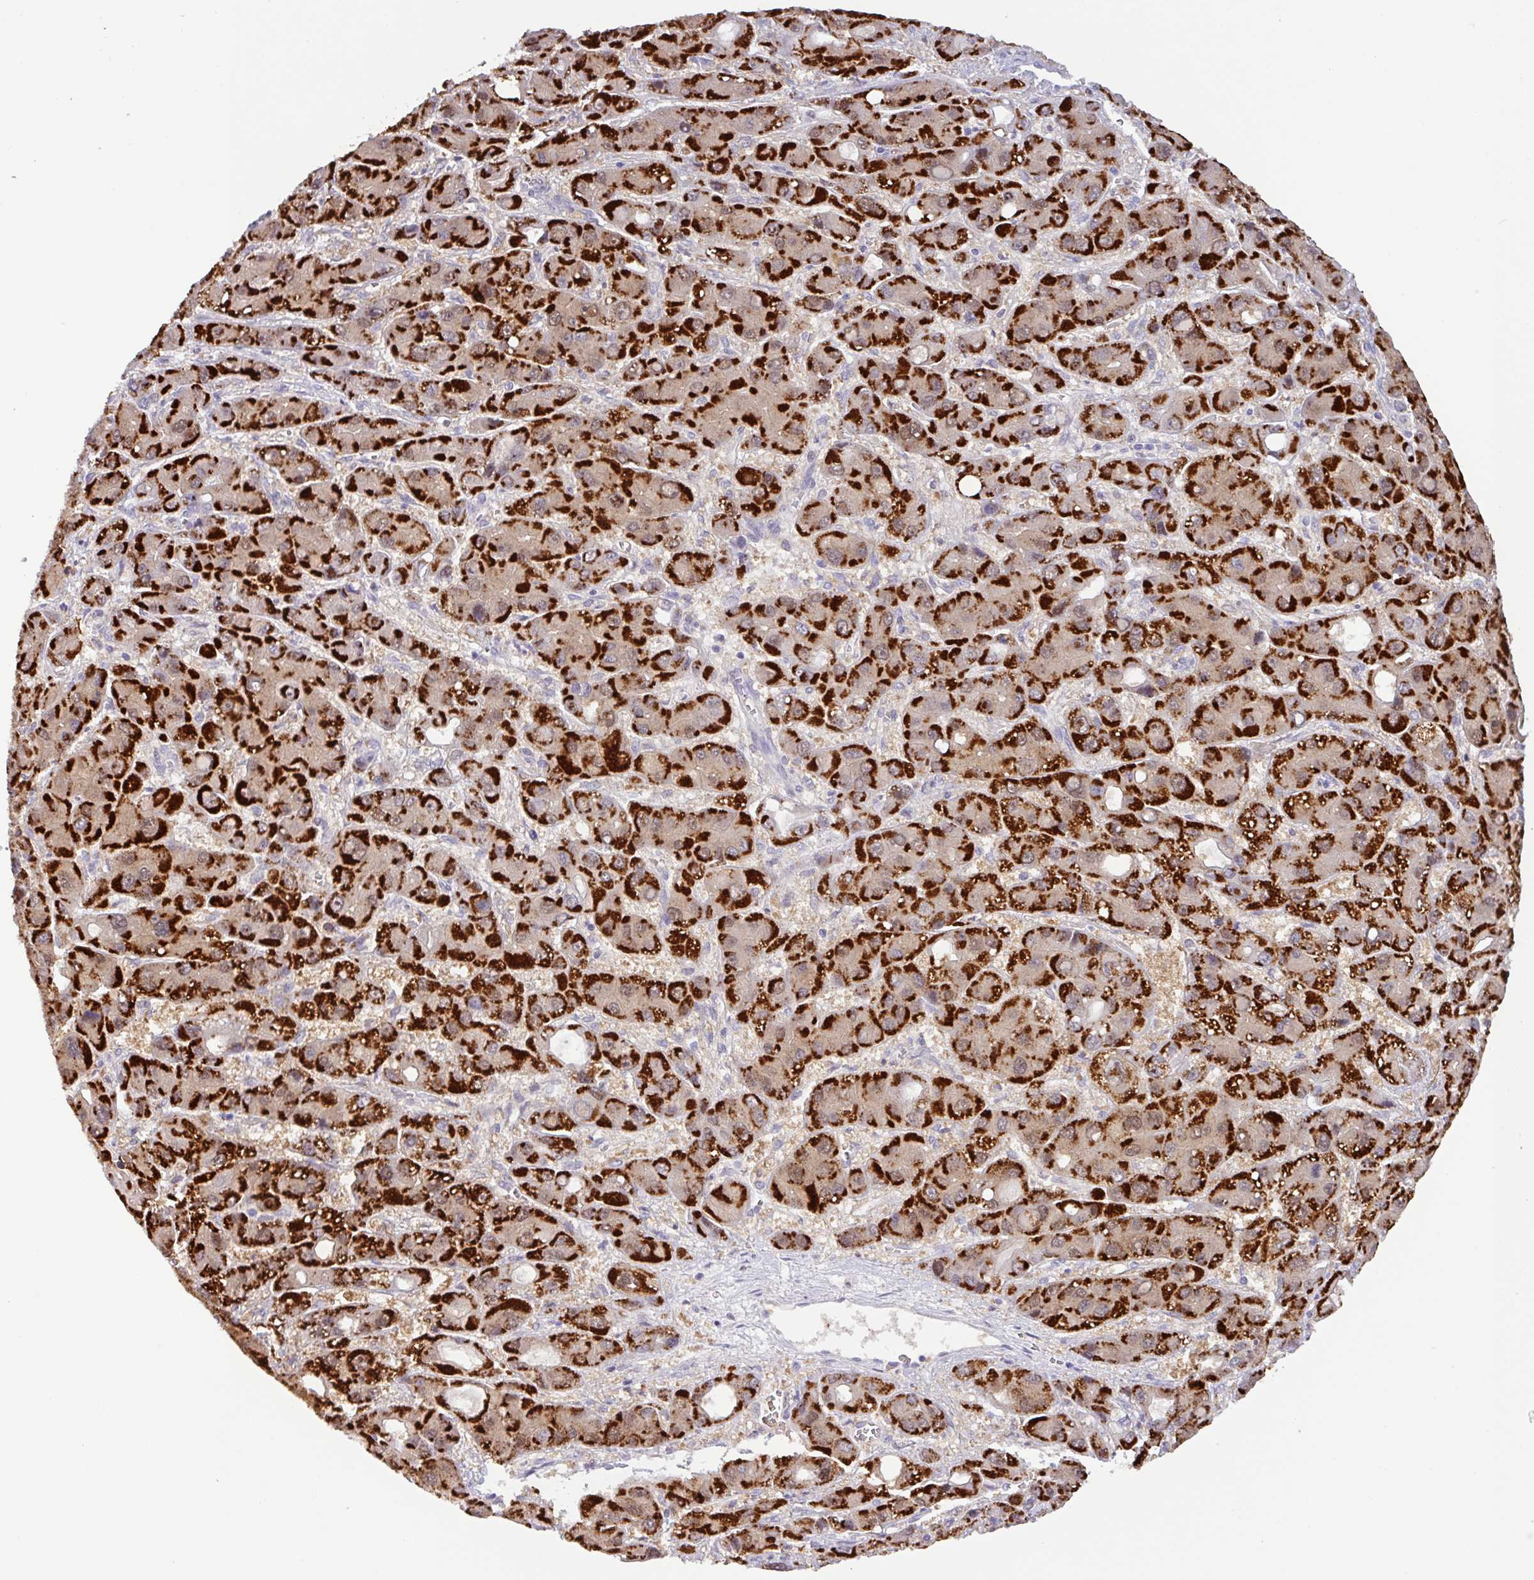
{"staining": {"intensity": "strong", "quantity": ">75%", "location": "cytoplasmic/membranous"}, "tissue": "liver cancer", "cell_type": "Tumor cells", "image_type": "cancer", "snomed": [{"axis": "morphology", "description": "Carcinoma, Hepatocellular, NOS"}, {"axis": "topography", "description": "Liver"}], "caption": "Immunohistochemistry (IHC) micrograph of liver hepatocellular carcinoma stained for a protein (brown), which demonstrates high levels of strong cytoplasmic/membranous positivity in about >75% of tumor cells.", "gene": "TONSL", "patient": {"sex": "male", "age": 55}}